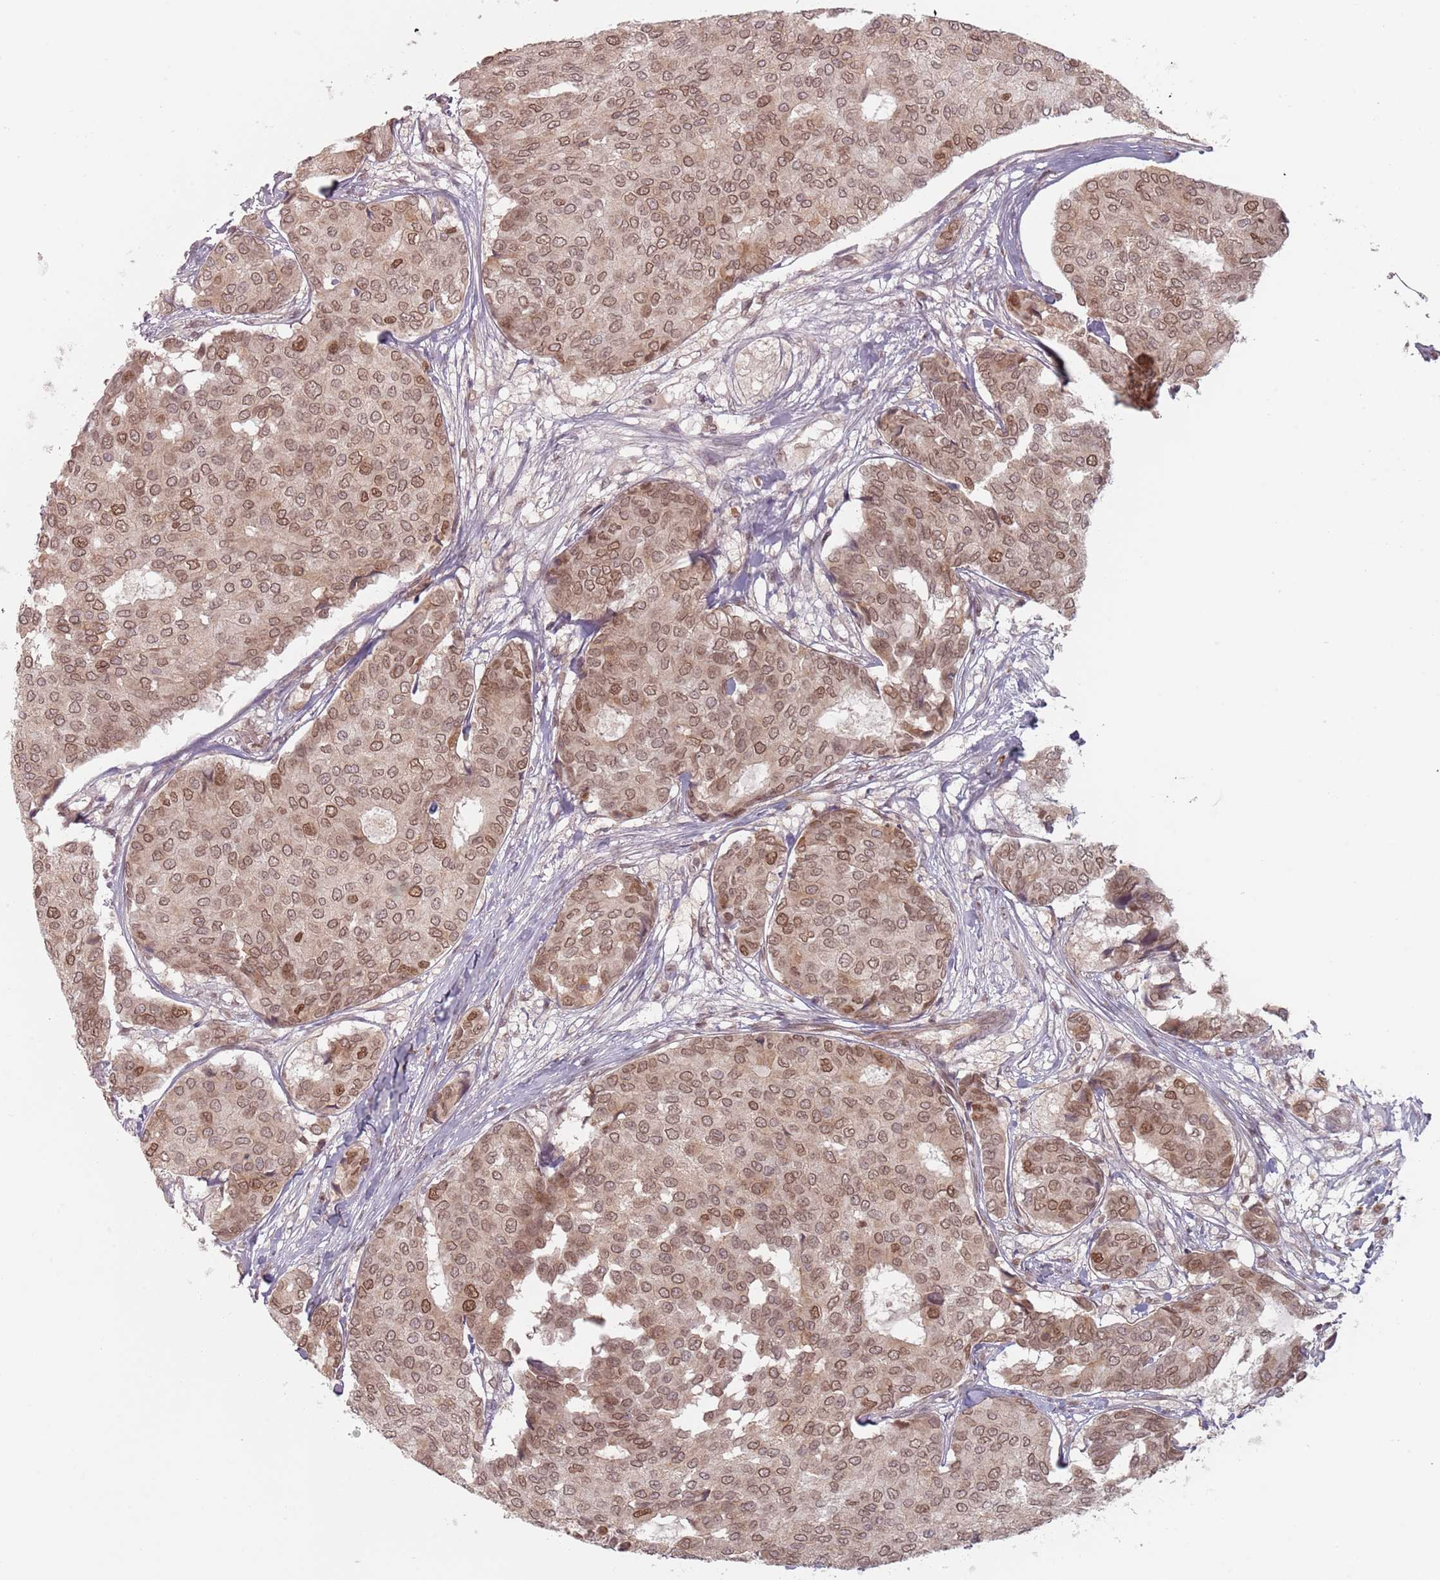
{"staining": {"intensity": "moderate", "quantity": ">75%", "location": "cytoplasmic/membranous,nuclear"}, "tissue": "breast cancer", "cell_type": "Tumor cells", "image_type": "cancer", "snomed": [{"axis": "morphology", "description": "Duct carcinoma"}, {"axis": "topography", "description": "Breast"}], "caption": "This is a photomicrograph of IHC staining of intraductal carcinoma (breast), which shows moderate positivity in the cytoplasmic/membranous and nuclear of tumor cells.", "gene": "NUP50", "patient": {"sex": "female", "age": 75}}